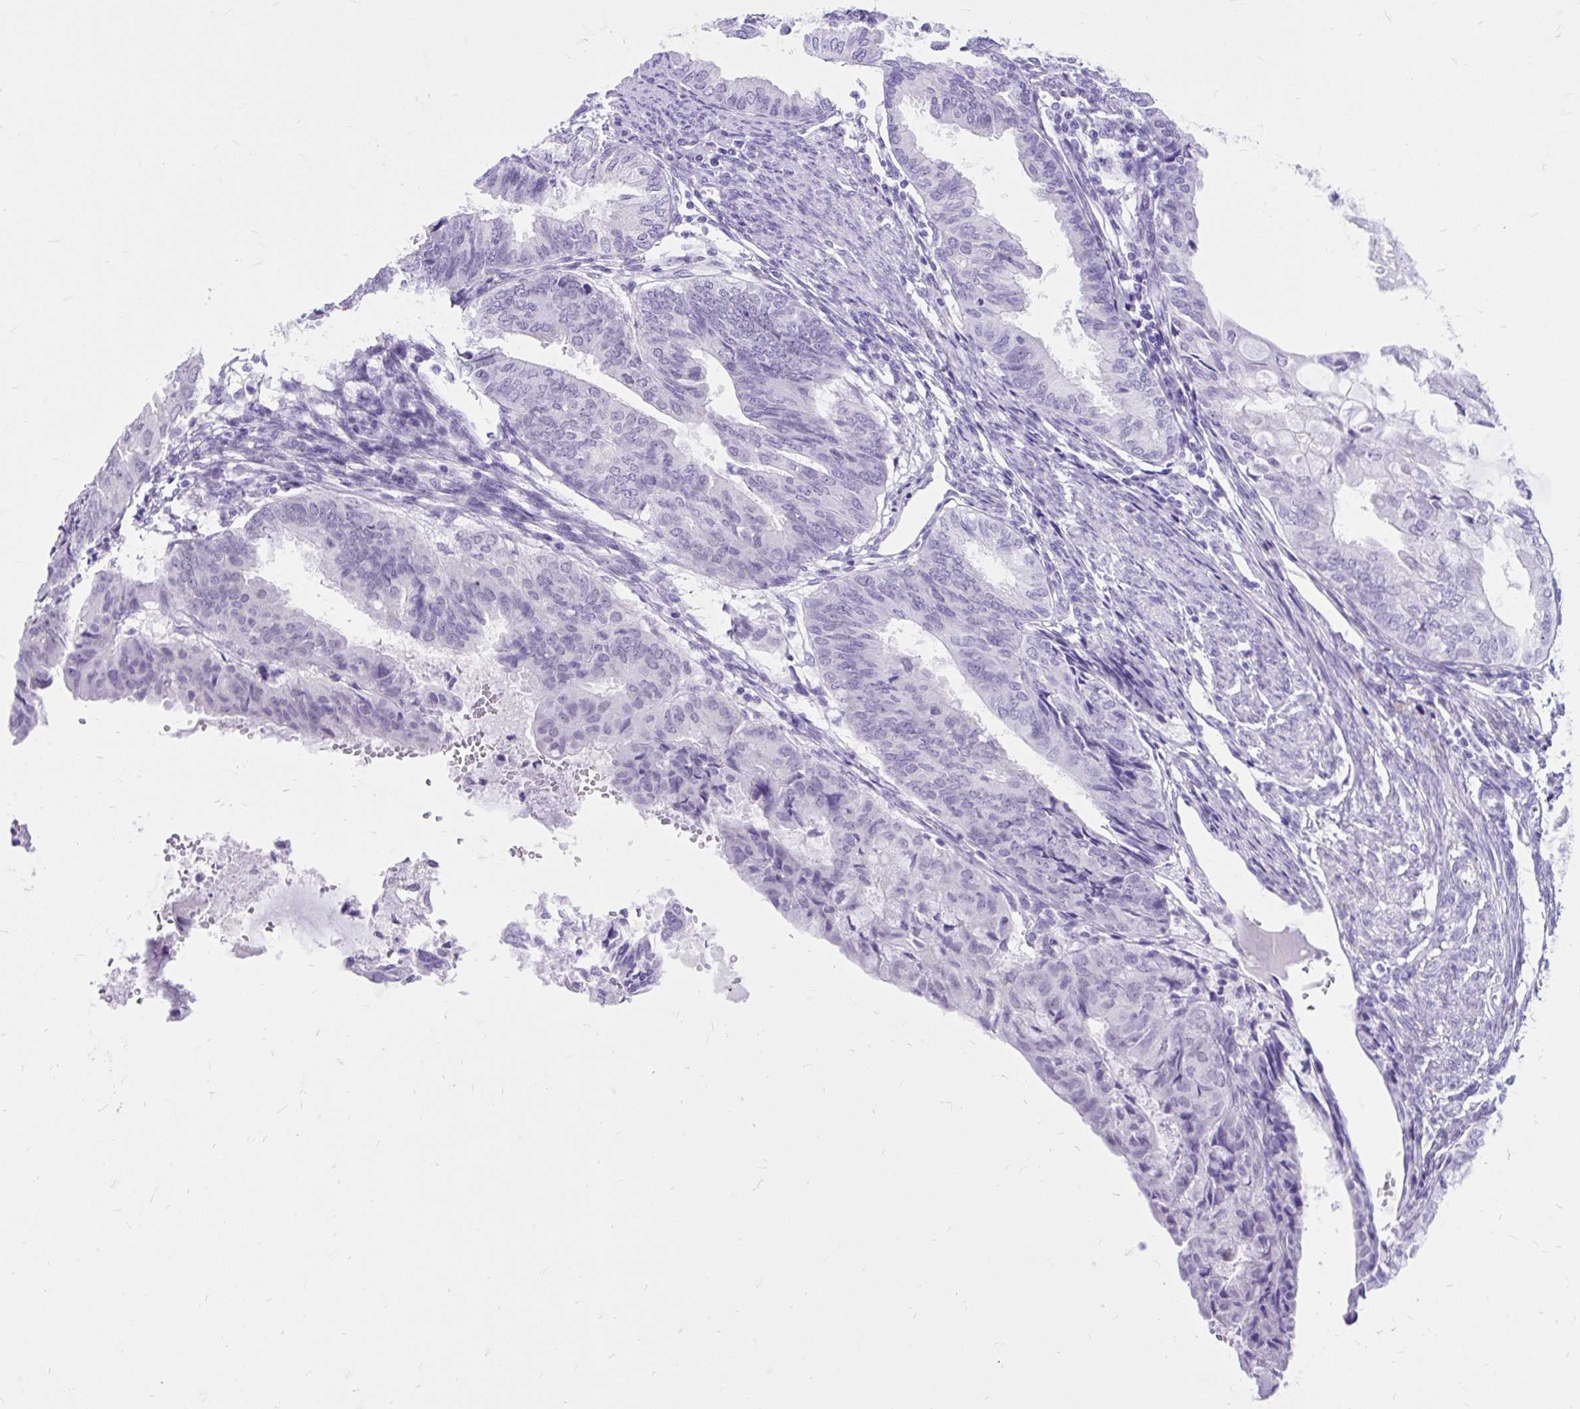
{"staining": {"intensity": "negative", "quantity": "none", "location": "none"}, "tissue": "endometrial cancer", "cell_type": "Tumor cells", "image_type": "cancer", "snomed": [{"axis": "morphology", "description": "Adenocarcinoma, NOS"}, {"axis": "topography", "description": "Endometrium"}], "caption": "Tumor cells show no significant staining in endometrial cancer (adenocarcinoma).", "gene": "SCGB1A1", "patient": {"sex": "female", "age": 86}}